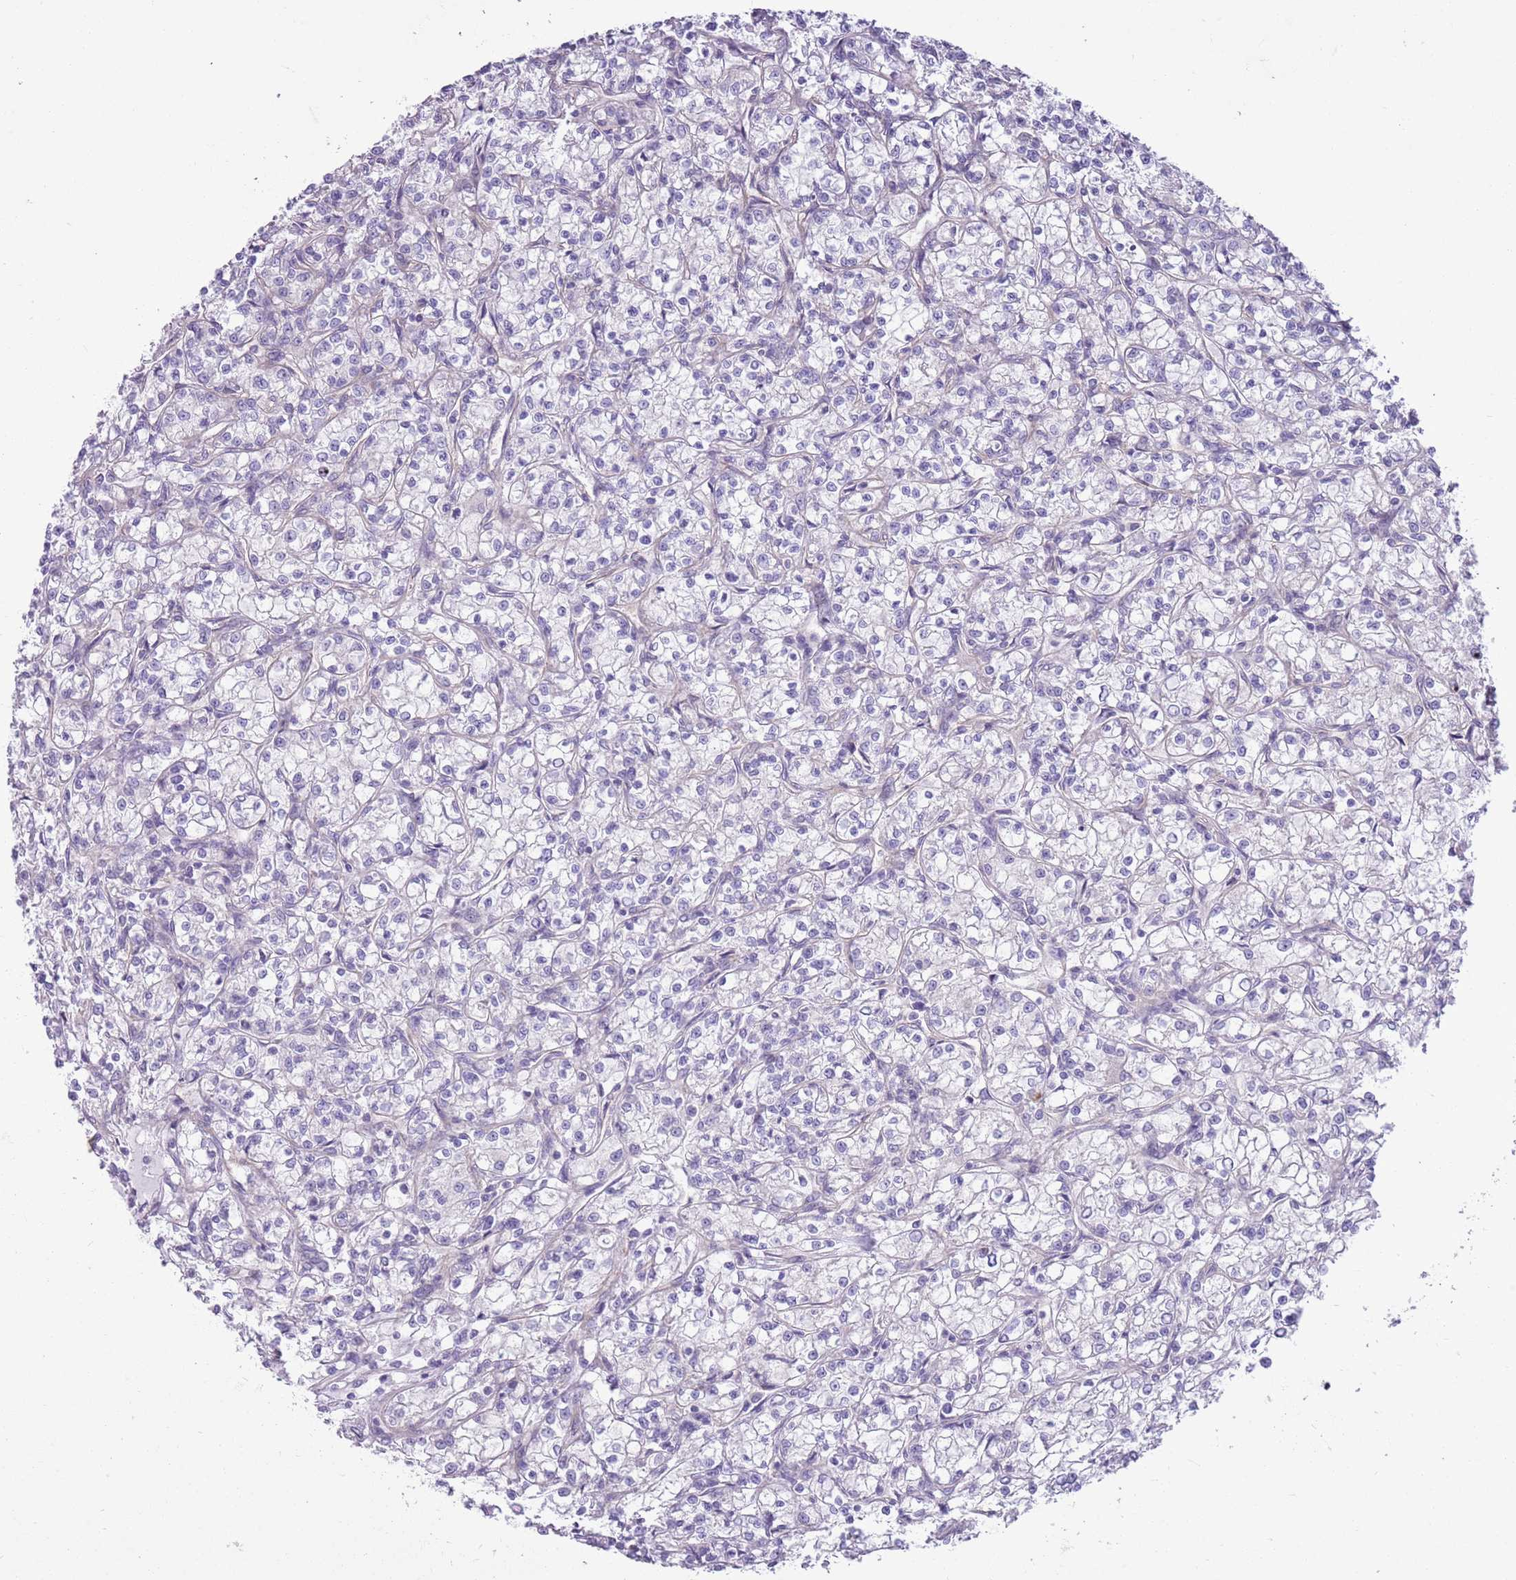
{"staining": {"intensity": "negative", "quantity": "none", "location": "none"}, "tissue": "renal cancer", "cell_type": "Tumor cells", "image_type": "cancer", "snomed": [{"axis": "morphology", "description": "Adenocarcinoma, NOS"}, {"axis": "topography", "description": "Kidney"}], "caption": "This micrograph is of renal cancer stained with immunohistochemistry (IHC) to label a protein in brown with the nuclei are counter-stained blue. There is no positivity in tumor cells.", "gene": "PARP8", "patient": {"sex": "female", "age": 59}}